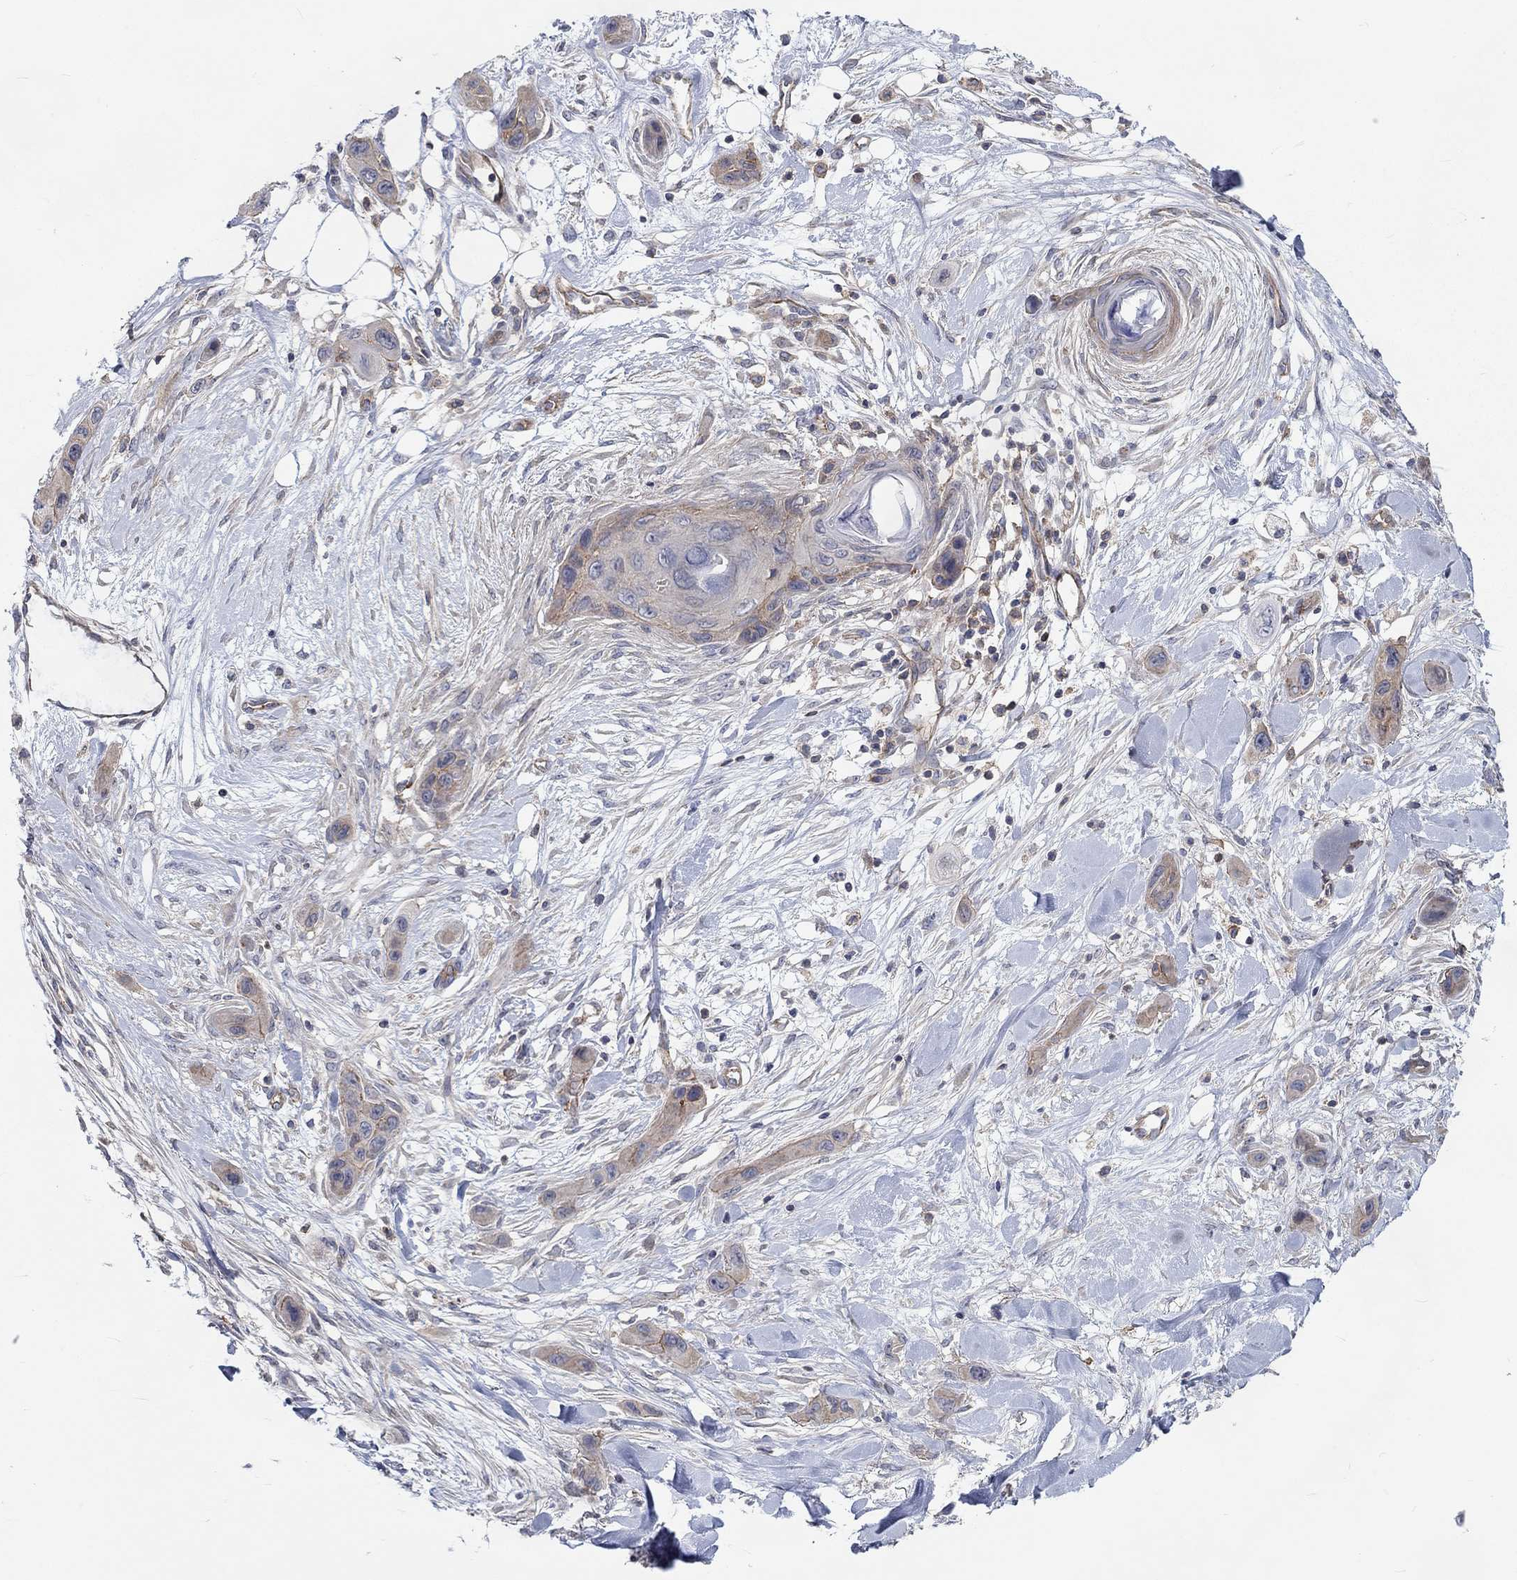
{"staining": {"intensity": "weak", "quantity": "<25%", "location": "cytoplasmic/membranous"}, "tissue": "skin cancer", "cell_type": "Tumor cells", "image_type": "cancer", "snomed": [{"axis": "morphology", "description": "Squamous cell carcinoma, NOS"}, {"axis": "topography", "description": "Skin"}], "caption": "Skin cancer stained for a protein using immunohistochemistry shows no positivity tumor cells.", "gene": "PCDHGA10", "patient": {"sex": "male", "age": 79}}